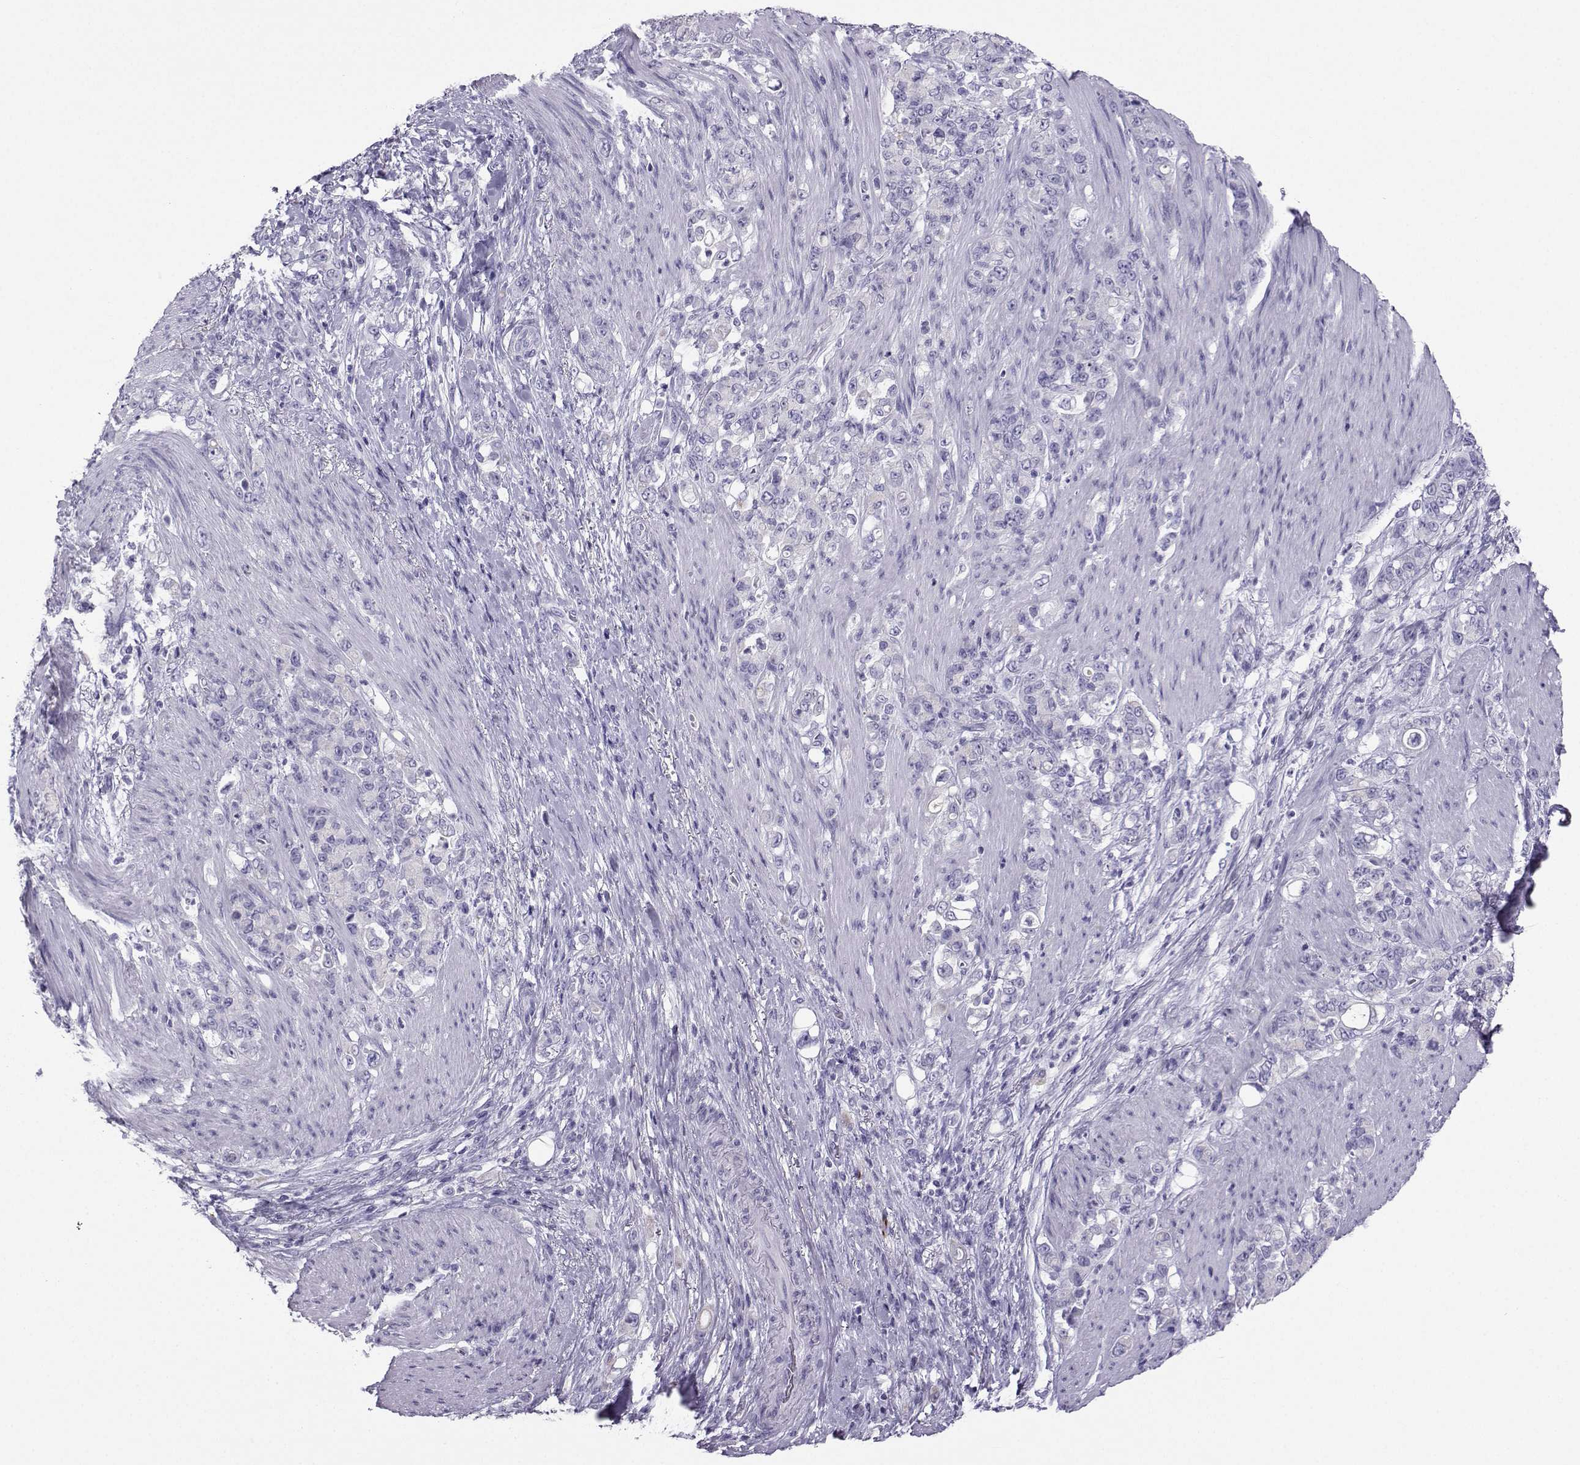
{"staining": {"intensity": "negative", "quantity": "none", "location": "none"}, "tissue": "stomach cancer", "cell_type": "Tumor cells", "image_type": "cancer", "snomed": [{"axis": "morphology", "description": "Adenocarcinoma, NOS"}, {"axis": "topography", "description": "Stomach"}], "caption": "Stomach adenocarcinoma was stained to show a protein in brown. There is no significant expression in tumor cells.", "gene": "NEFL", "patient": {"sex": "female", "age": 79}}